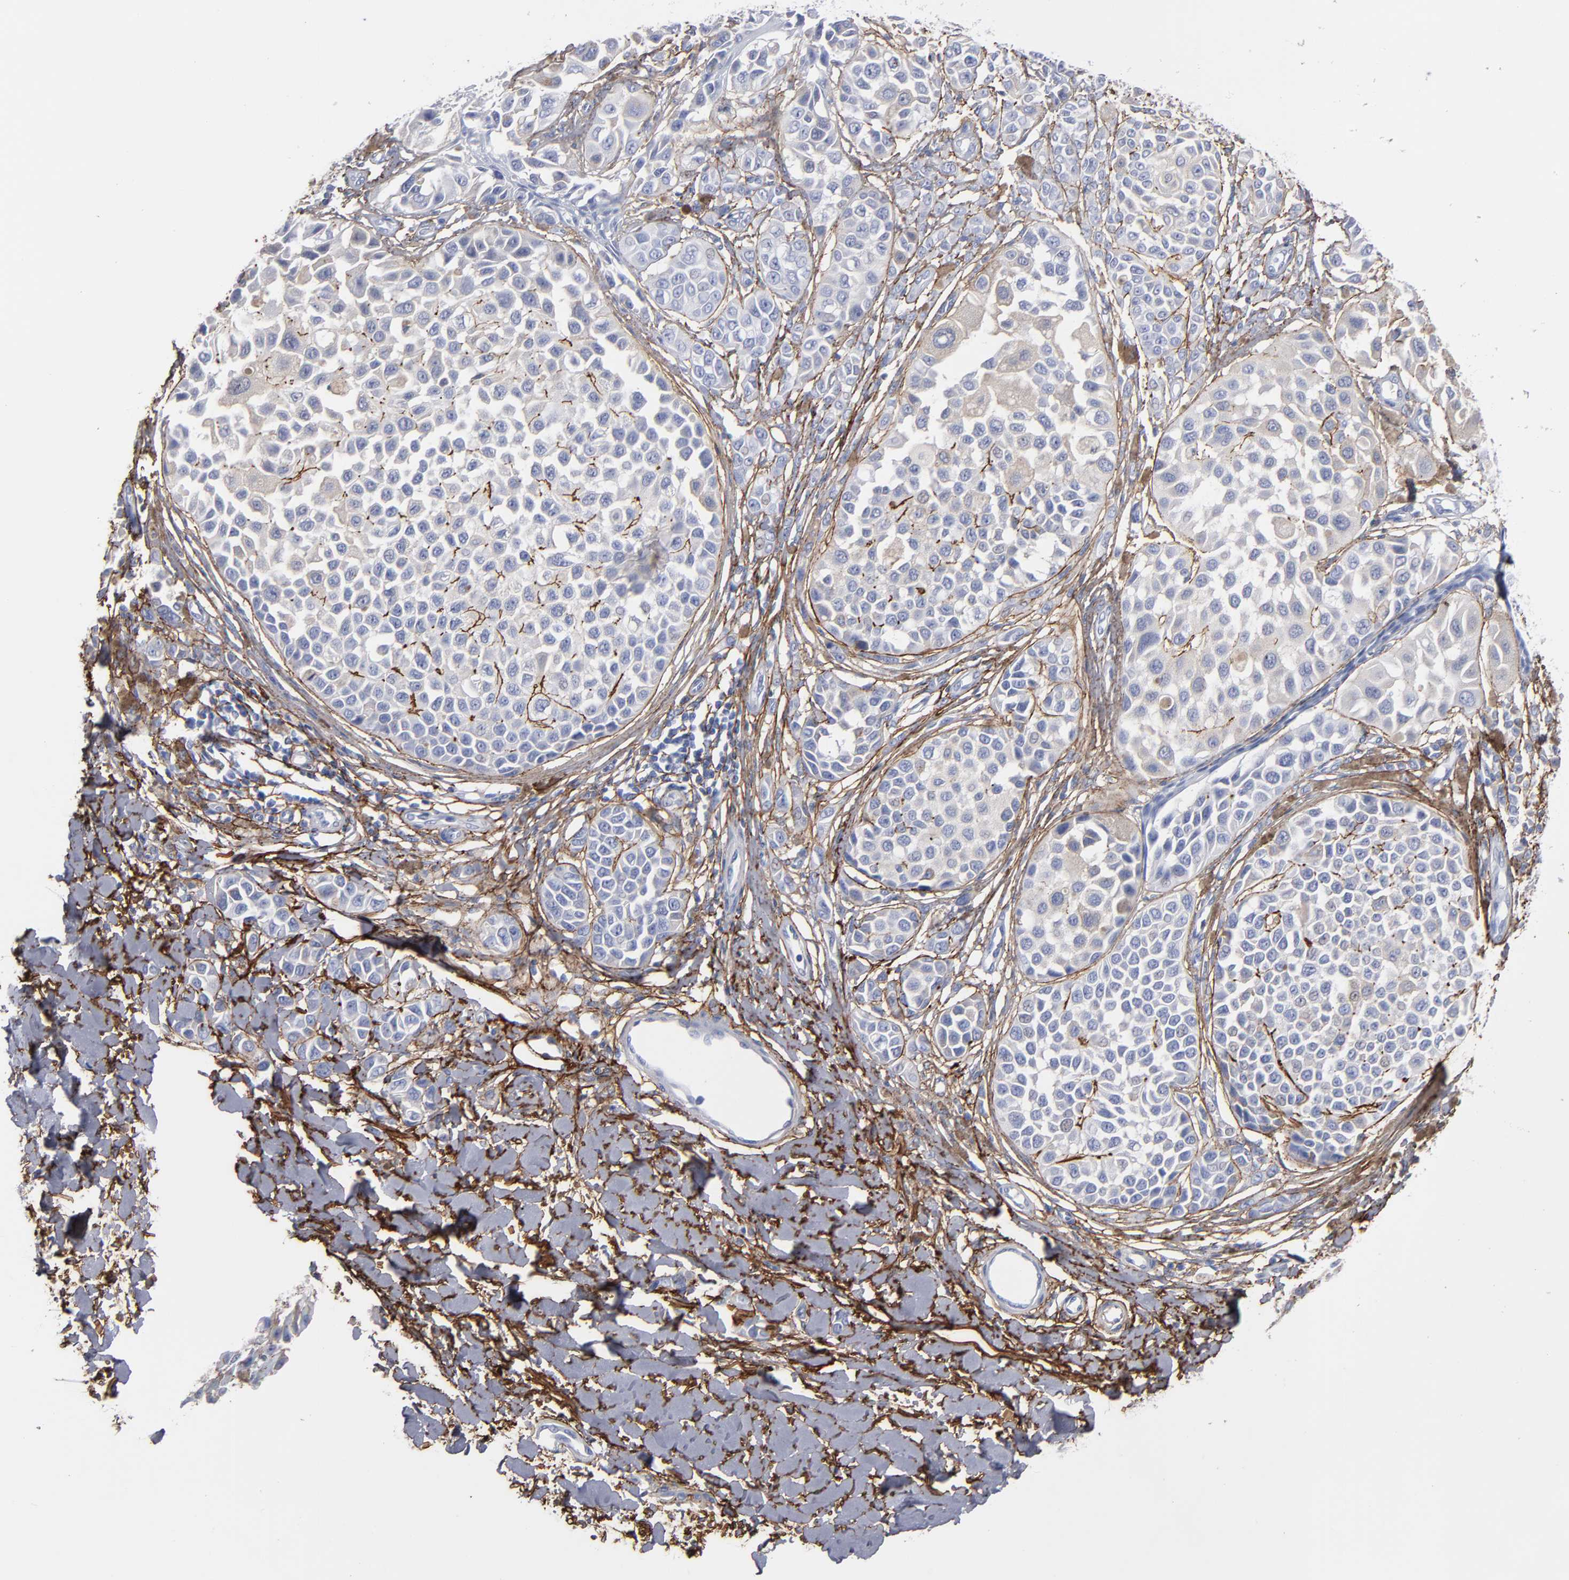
{"staining": {"intensity": "negative", "quantity": "none", "location": "none"}, "tissue": "melanoma", "cell_type": "Tumor cells", "image_type": "cancer", "snomed": [{"axis": "morphology", "description": "Malignant melanoma, NOS"}, {"axis": "topography", "description": "Skin"}], "caption": "Melanoma was stained to show a protein in brown. There is no significant positivity in tumor cells.", "gene": "EMILIN1", "patient": {"sex": "female", "age": 38}}